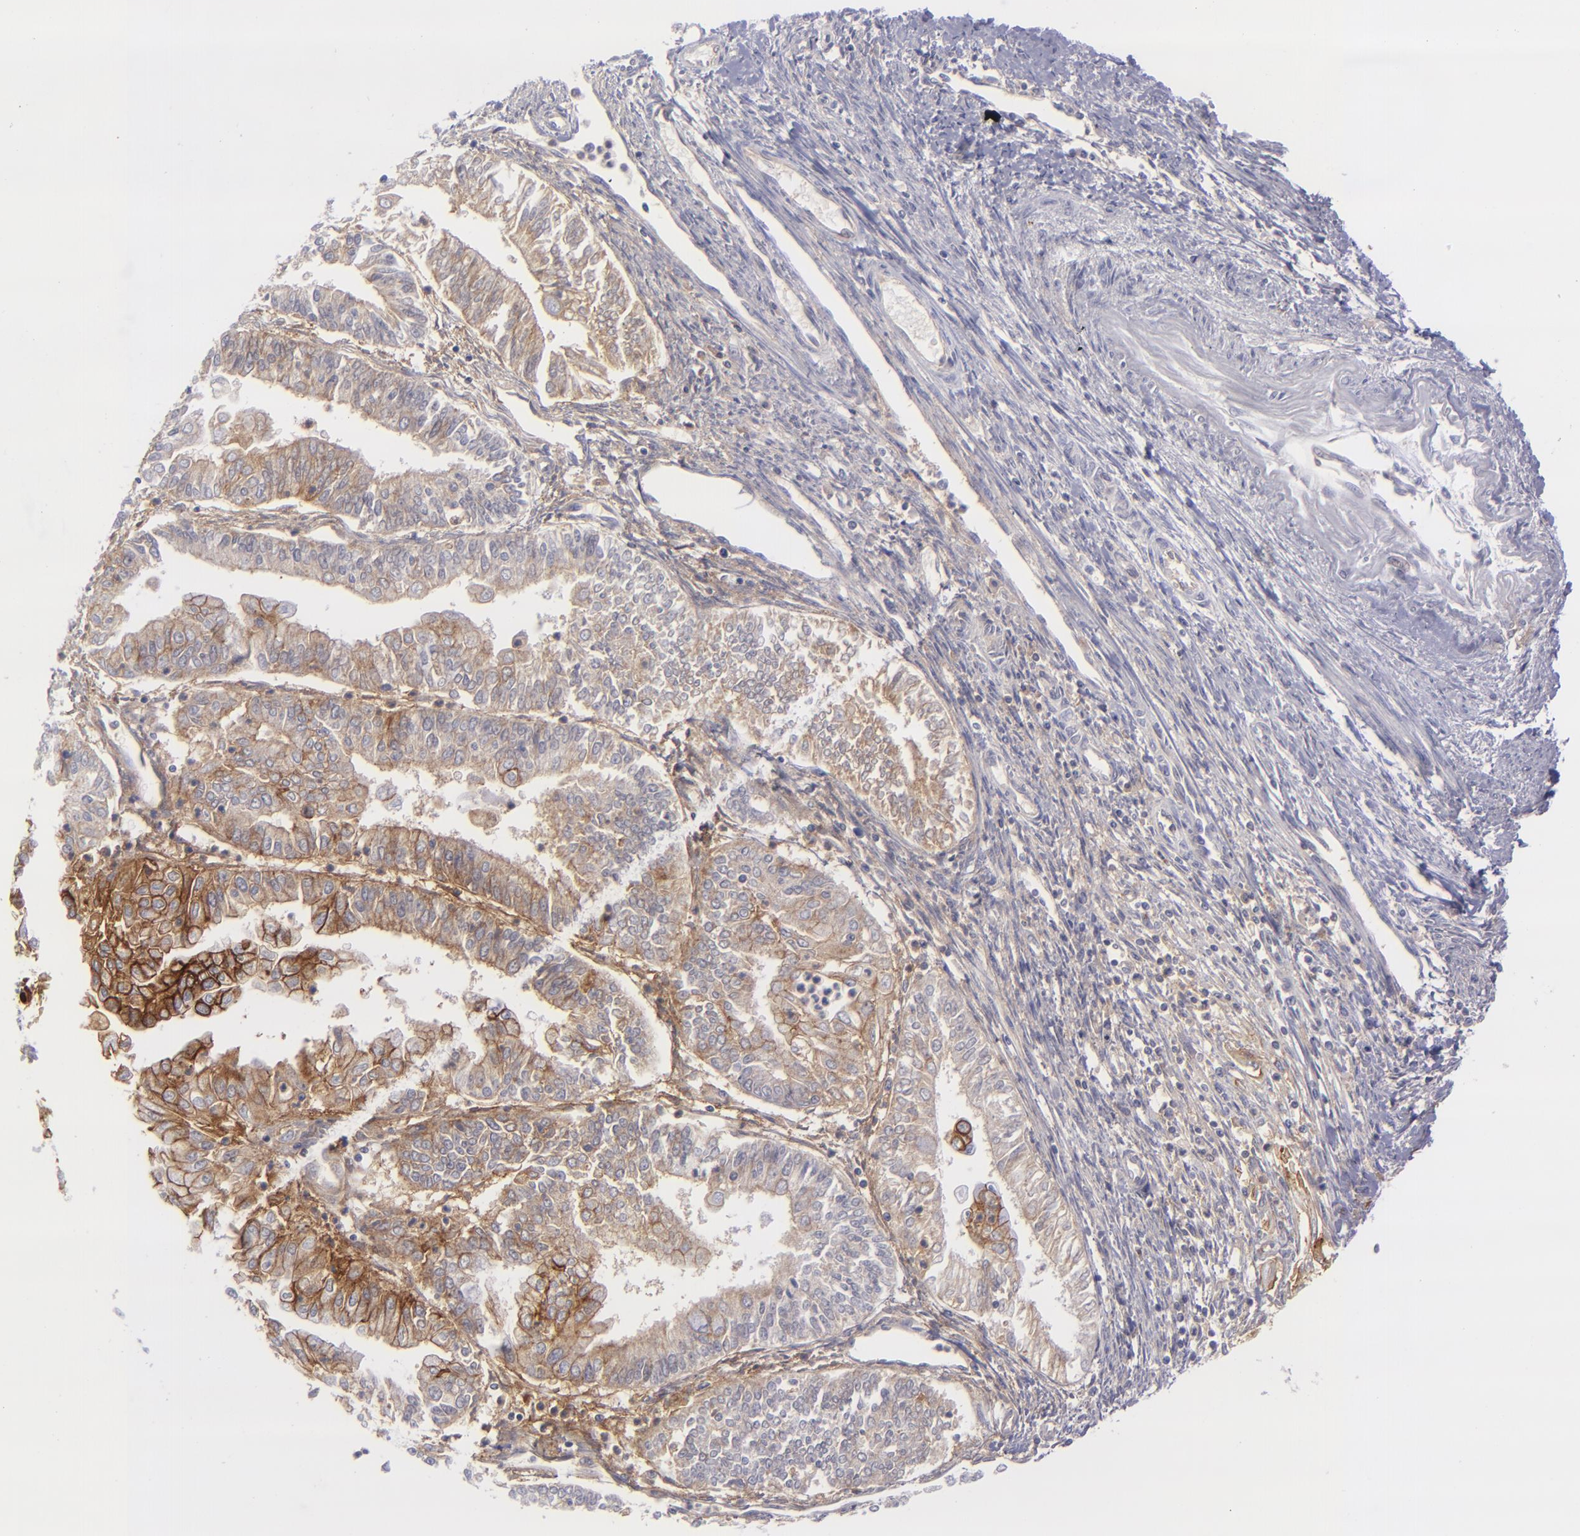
{"staining": {"intensity": "moderate", "quantity": "25%-75%", "location": "cytoplasmic/membranous"}, "tissue": "endometrial cancer", "cell_type": "Tumor cells", "image_type": "cancer", "snomed": [{"axis": "morphology", "description": "Adenocarcinoma, NOS"}, {"axis": "topography", "description": "Endometrium"}], "caption": "The photomicrograph shows a brown stain indicating the presence of a protein in the cytoplasmic/membranous of tumor cells in adenocarcinoma (endometrial).", "gene": "BSG", "patient": {"sex": "female", "age": 75}}